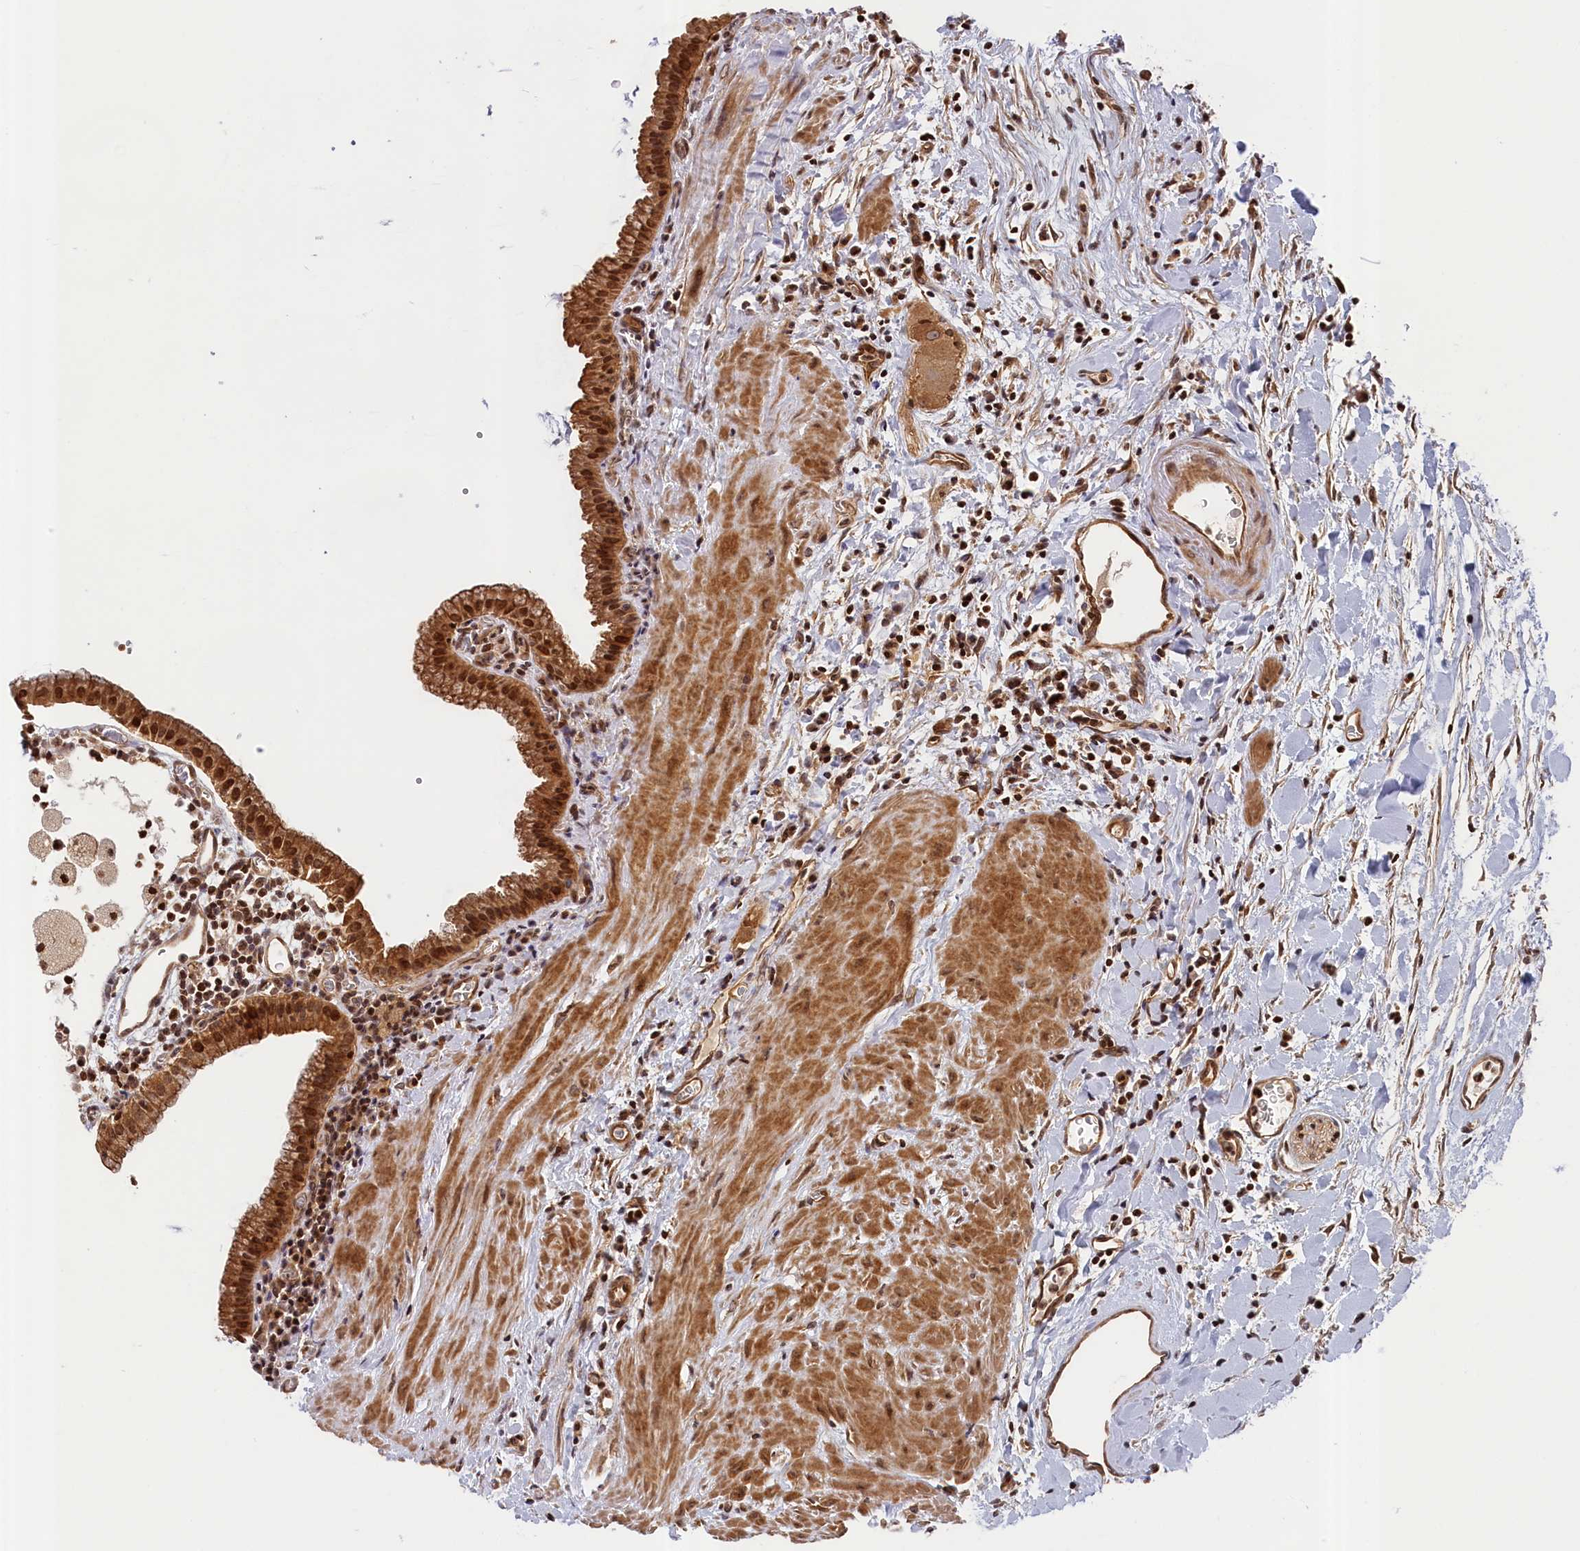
{"staining": {"intensity": "strong", "quantity": "25%-75%", "location": "cytoplasmic/membranous,nuclear"}, "tissue": "gallbladder", "cell_type": "Glandular cells", "image_type": "normal", "snomed": [{"axis": "morphology", "description": "Normal tissue, NOS"}, {"axis": "topography", "description": "Gallbladder"}], "caption": "A high amount of strong cytoplasmic/membranous,nuclear positivity is appreciated in about 25%-75% of glandular cells in unremarkable gallbladder. (DAB IHC with brightfield microscopy, high magnification).", "gene": "CEP44", "patient": {"sex": "male", "age": 78}}